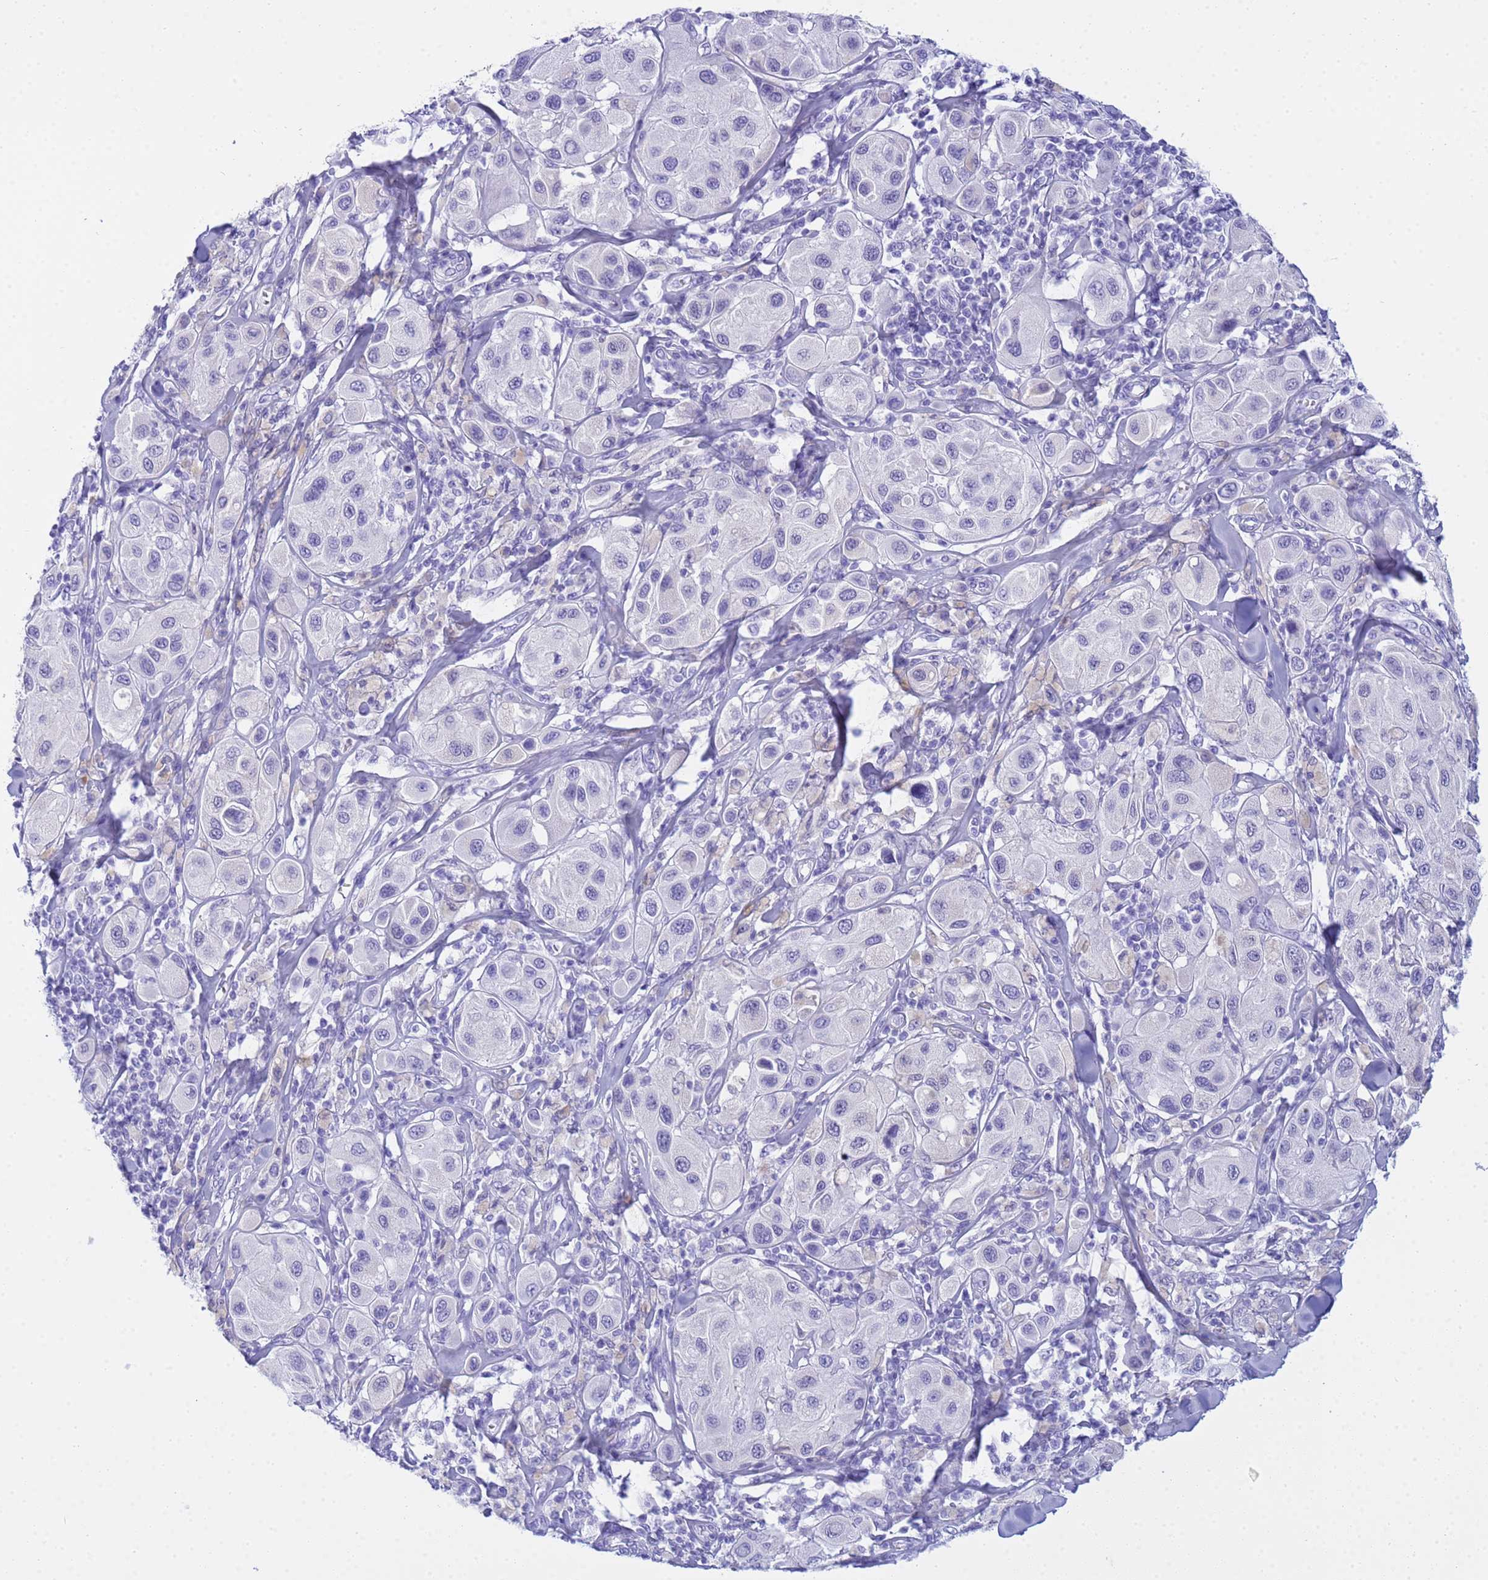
{"staining": {"intensity": "negative", "quantity": "none", "location": "none"}, "tissue": "melanoma", "cell_type": "Tumor cells", "image_type": "cancer", "snomed": [{"axis": "morphology", "description": "Malignant melanoma, Metastatic site"}, {"axis": "topography", "description": "Skin"}], "caption": "Immunohistochemistry (IHC) of melanoma exhibits no expression in tumor cells. Brightfield microscopy of immunohistochemistry stained with DAB (brown) and hematoxylin (blue), captured at high magnification.", "gene": "AQP12A", "patient": {"sex": "male", "age": 41}}